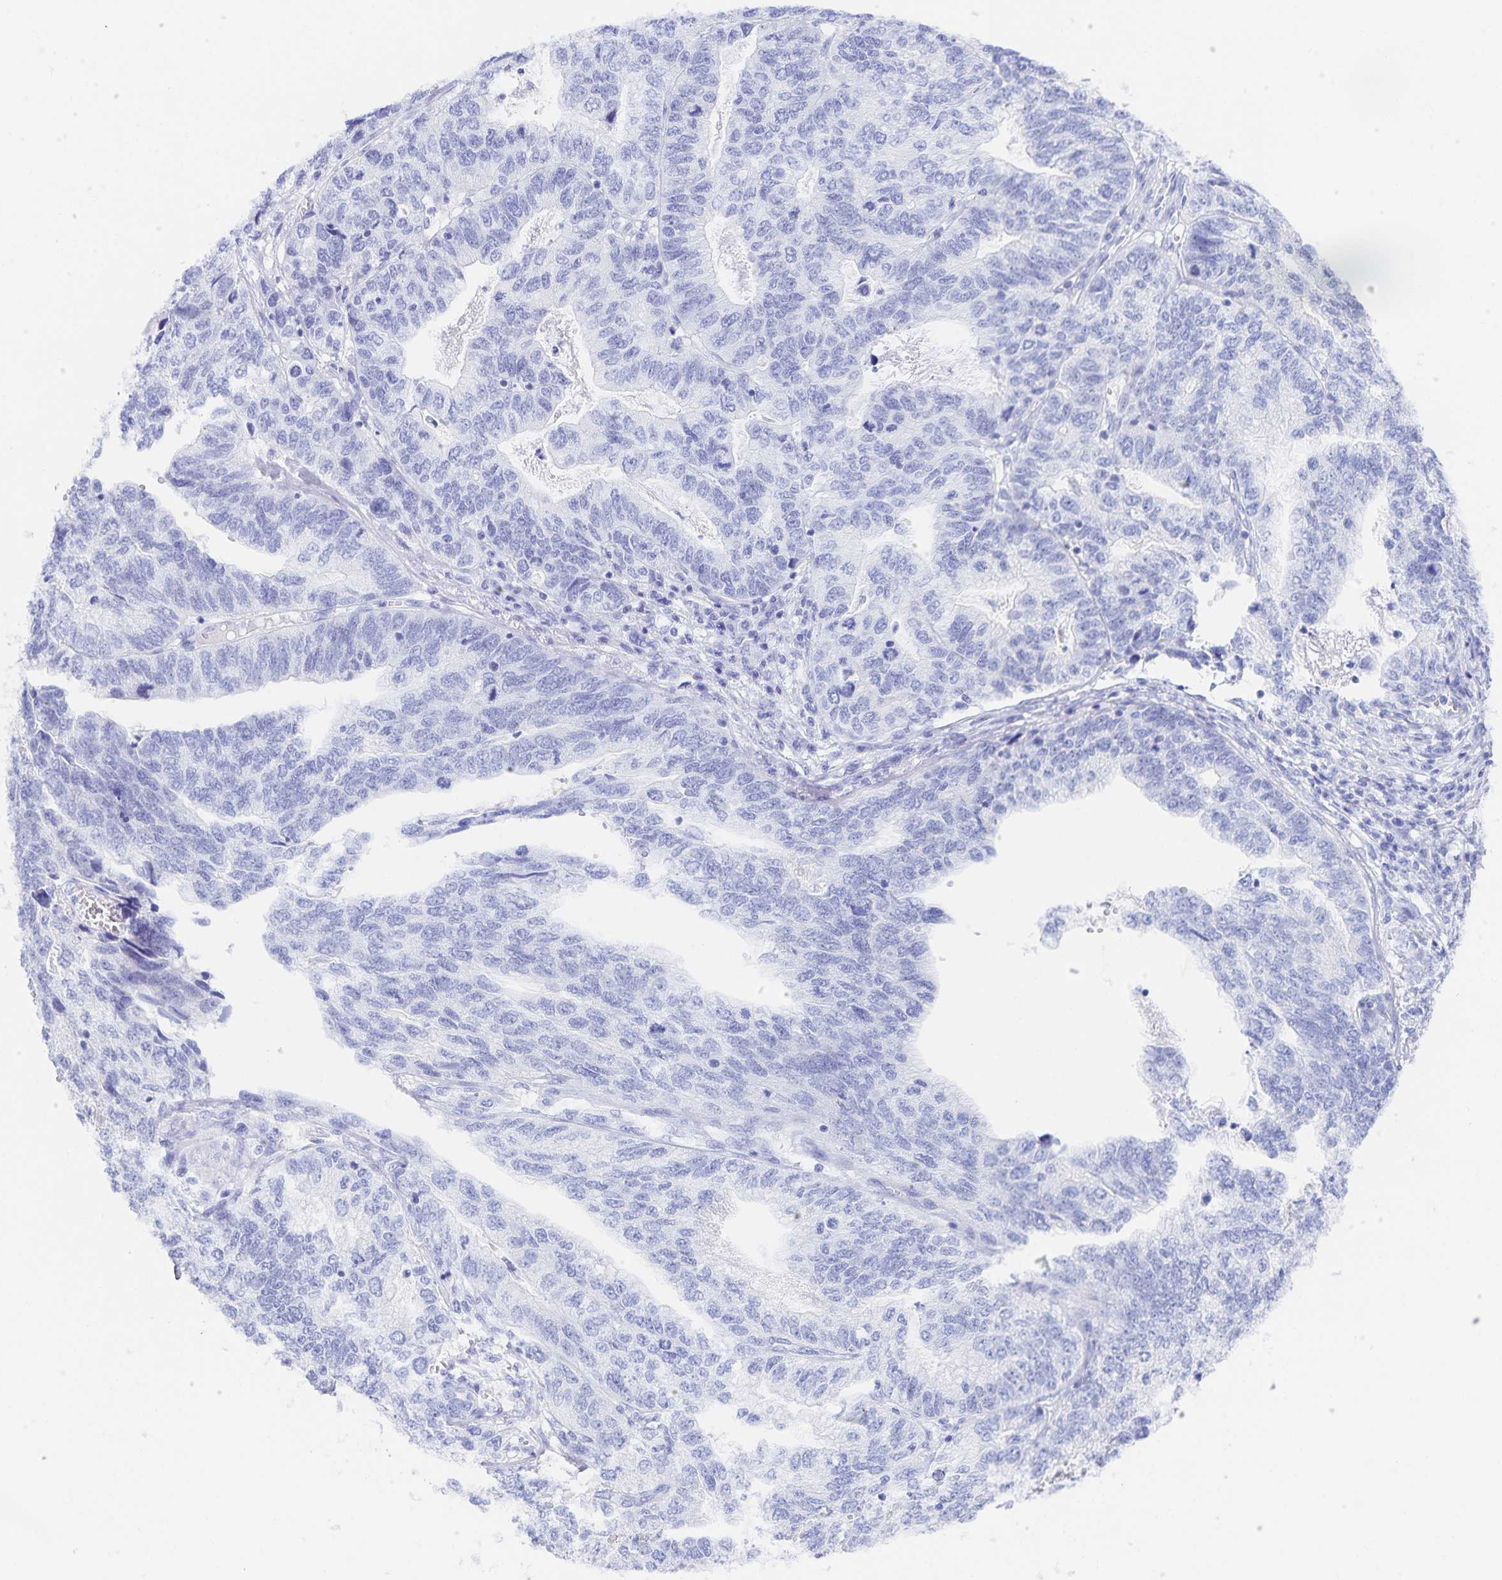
{"staining": {"intensity": "negative", "quantity": "none", "location": "none"}, "tissue": "stomach cancer", "cell_type": "Tumor cells", "image_type": "cancer", "snomed": [{"axis": "morphology", "description": "Adenocarcinoma, NOS"}, {"axis": "topography", "description": "Stomach, upper"}], "caption": "A histopathology image of stomach cancer (adenocarcinoma) stained for a protein demonstrates no brown staining in tumor cells.", "gene": "SNTN", "patient": {"sex": "female", "age": 67}}